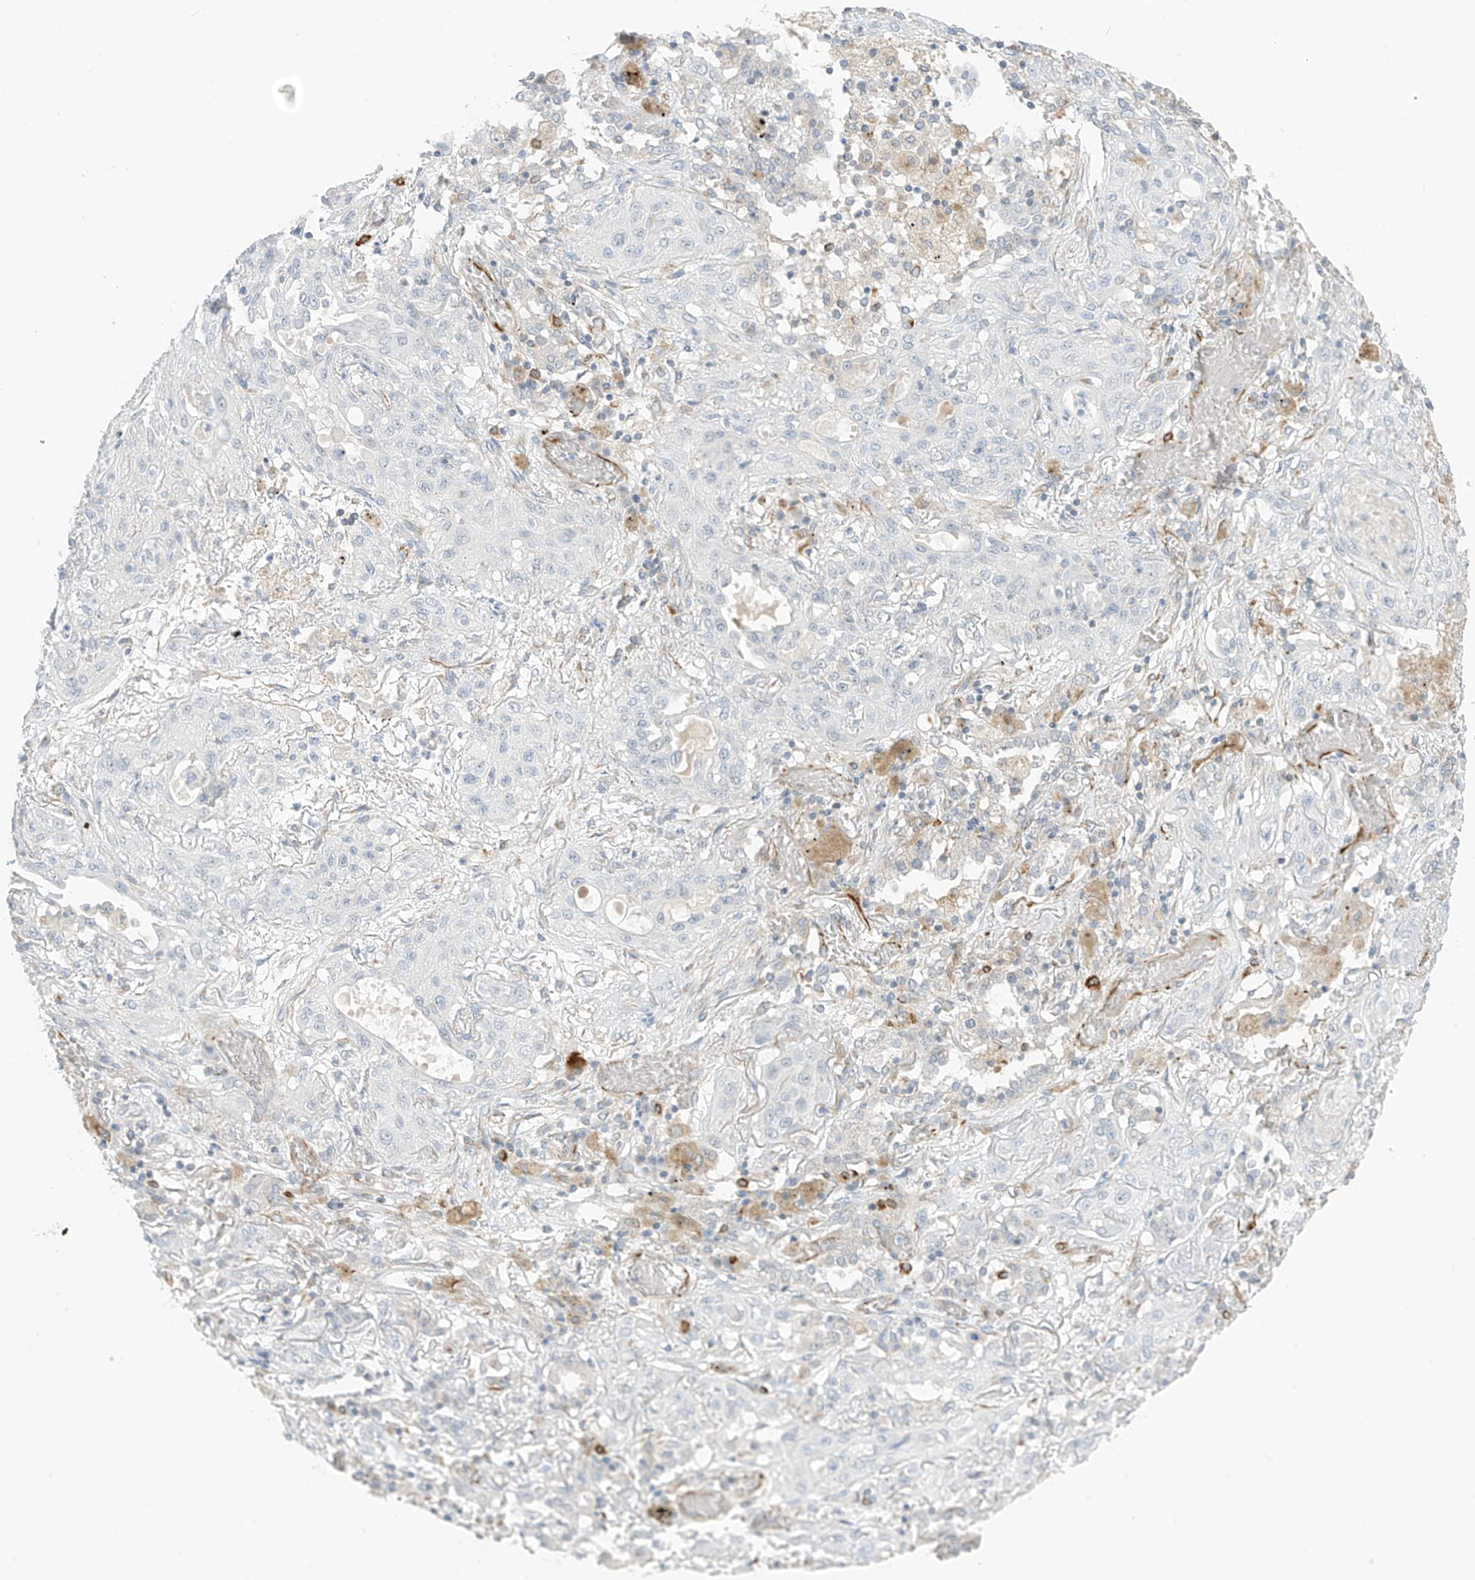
{"staining": {"intensity": "negative", "quantity": "none", "location": "none"}, "tissue": "lung cancer", "cell_type": "Tumor cells", "image_type": "cancer", "snomed": [{"axis": "morphology", "description": "Squamous cell carcinoma, NOS"}, {"axis": "topography", "description": "Lung"}], "caption": "High magnification brightfield microscopy of lung cancer stained with DAB (brown) and counterstained with hematoxylin (blue): tumor cells show no significant expression.", "gene": "HS6ST2", "patient": {"sex": "female", "age": 47}}